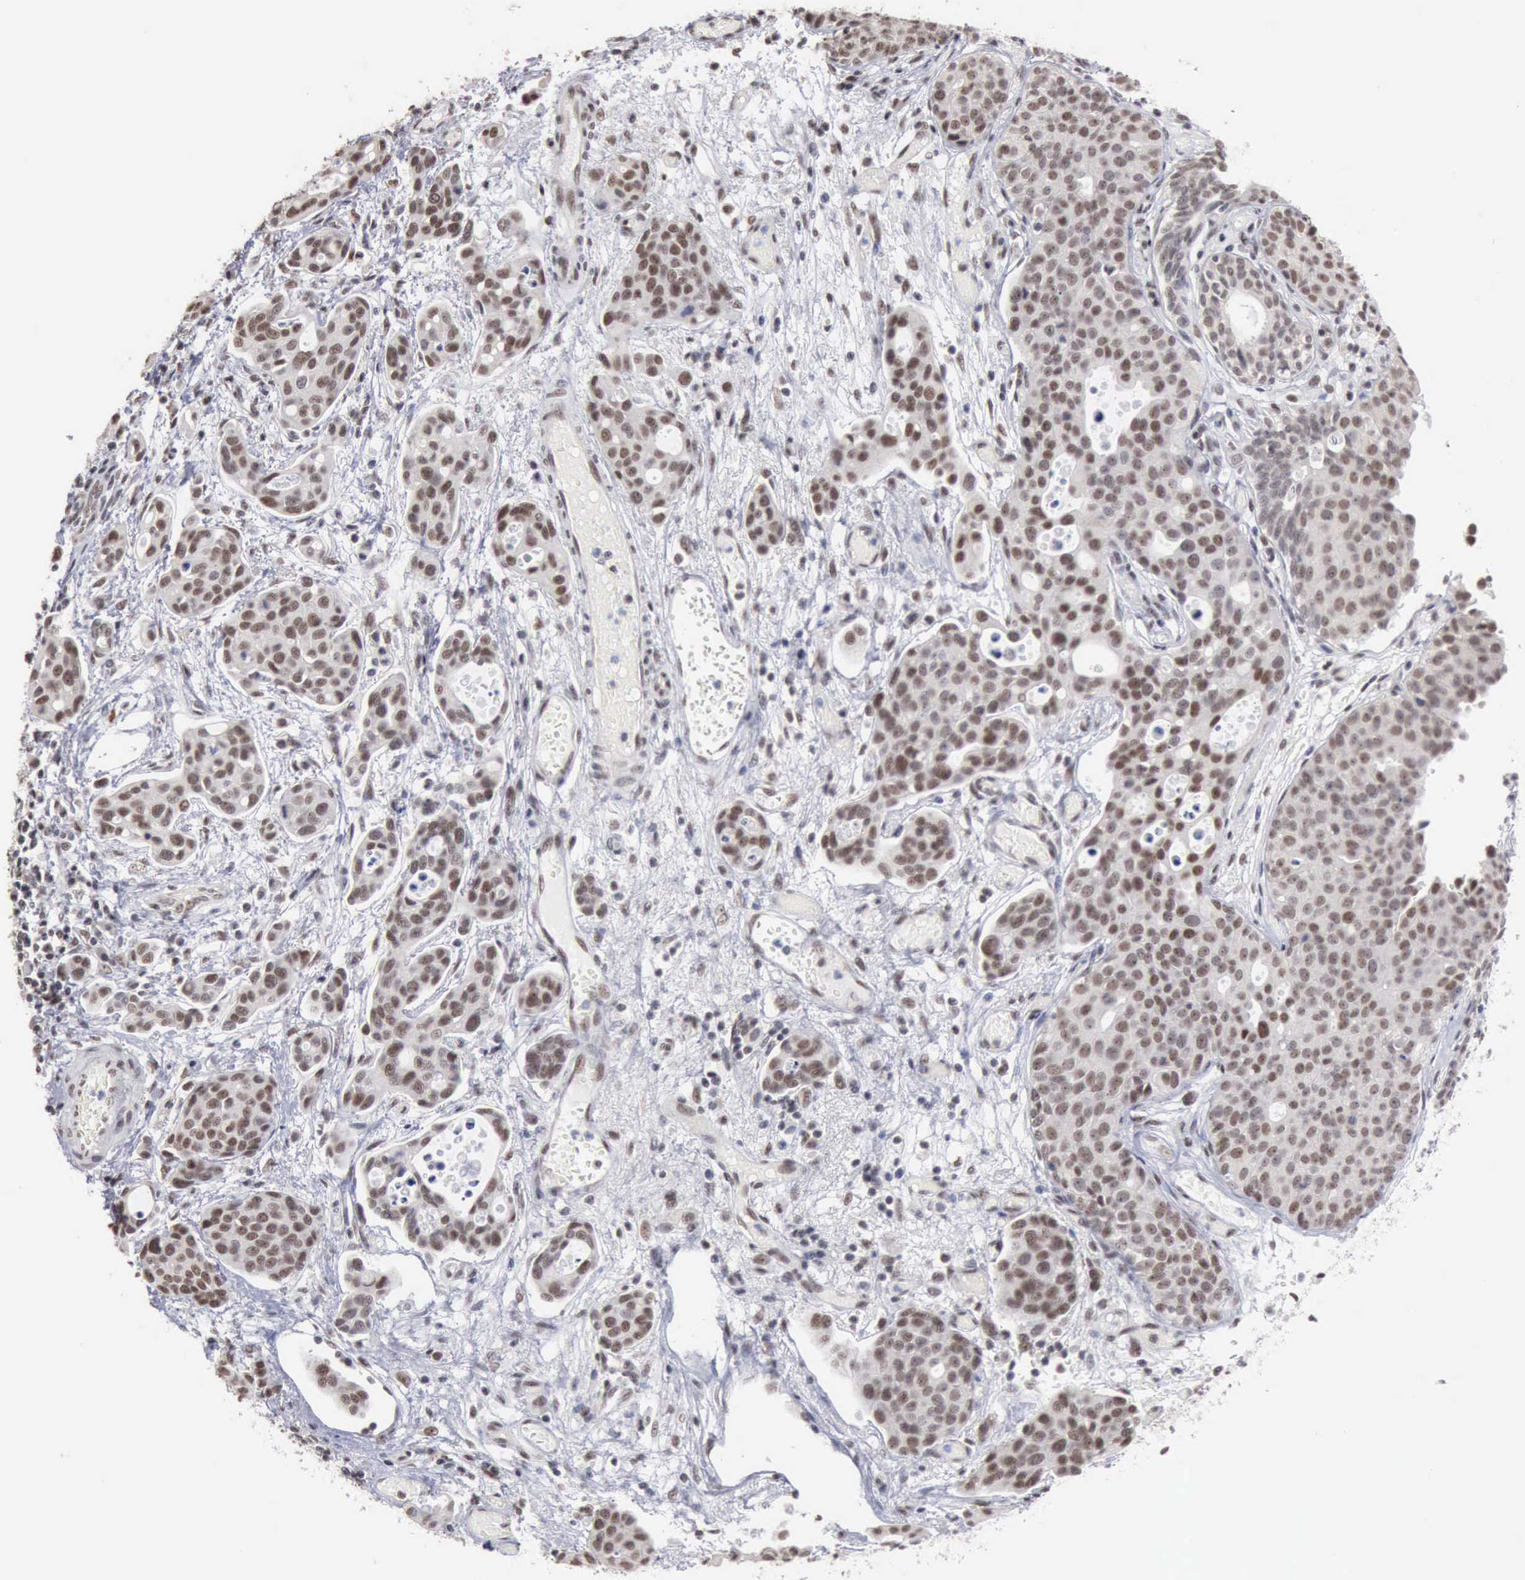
{"staining": {"intensity": "moderate", "quantity": ">75%", "location": "nuclear"}, "tissue": "urothelial cancer", "cell_type": "Tumor cells", "image_type": "cancer", "snomed": [{"axis": "morphology", "description": "Urothelial carcinoma, High grade"}, {"axis": "topography", "description": "Urinary bladder"}], "caption": "Protein expression analysis of high-grade urothelial carcinoma exhibits moderate nuclear expression in approximately >75% of tumor cells.", "gene": "TAF1", "patient": {"sex": "male", "age": 78}}